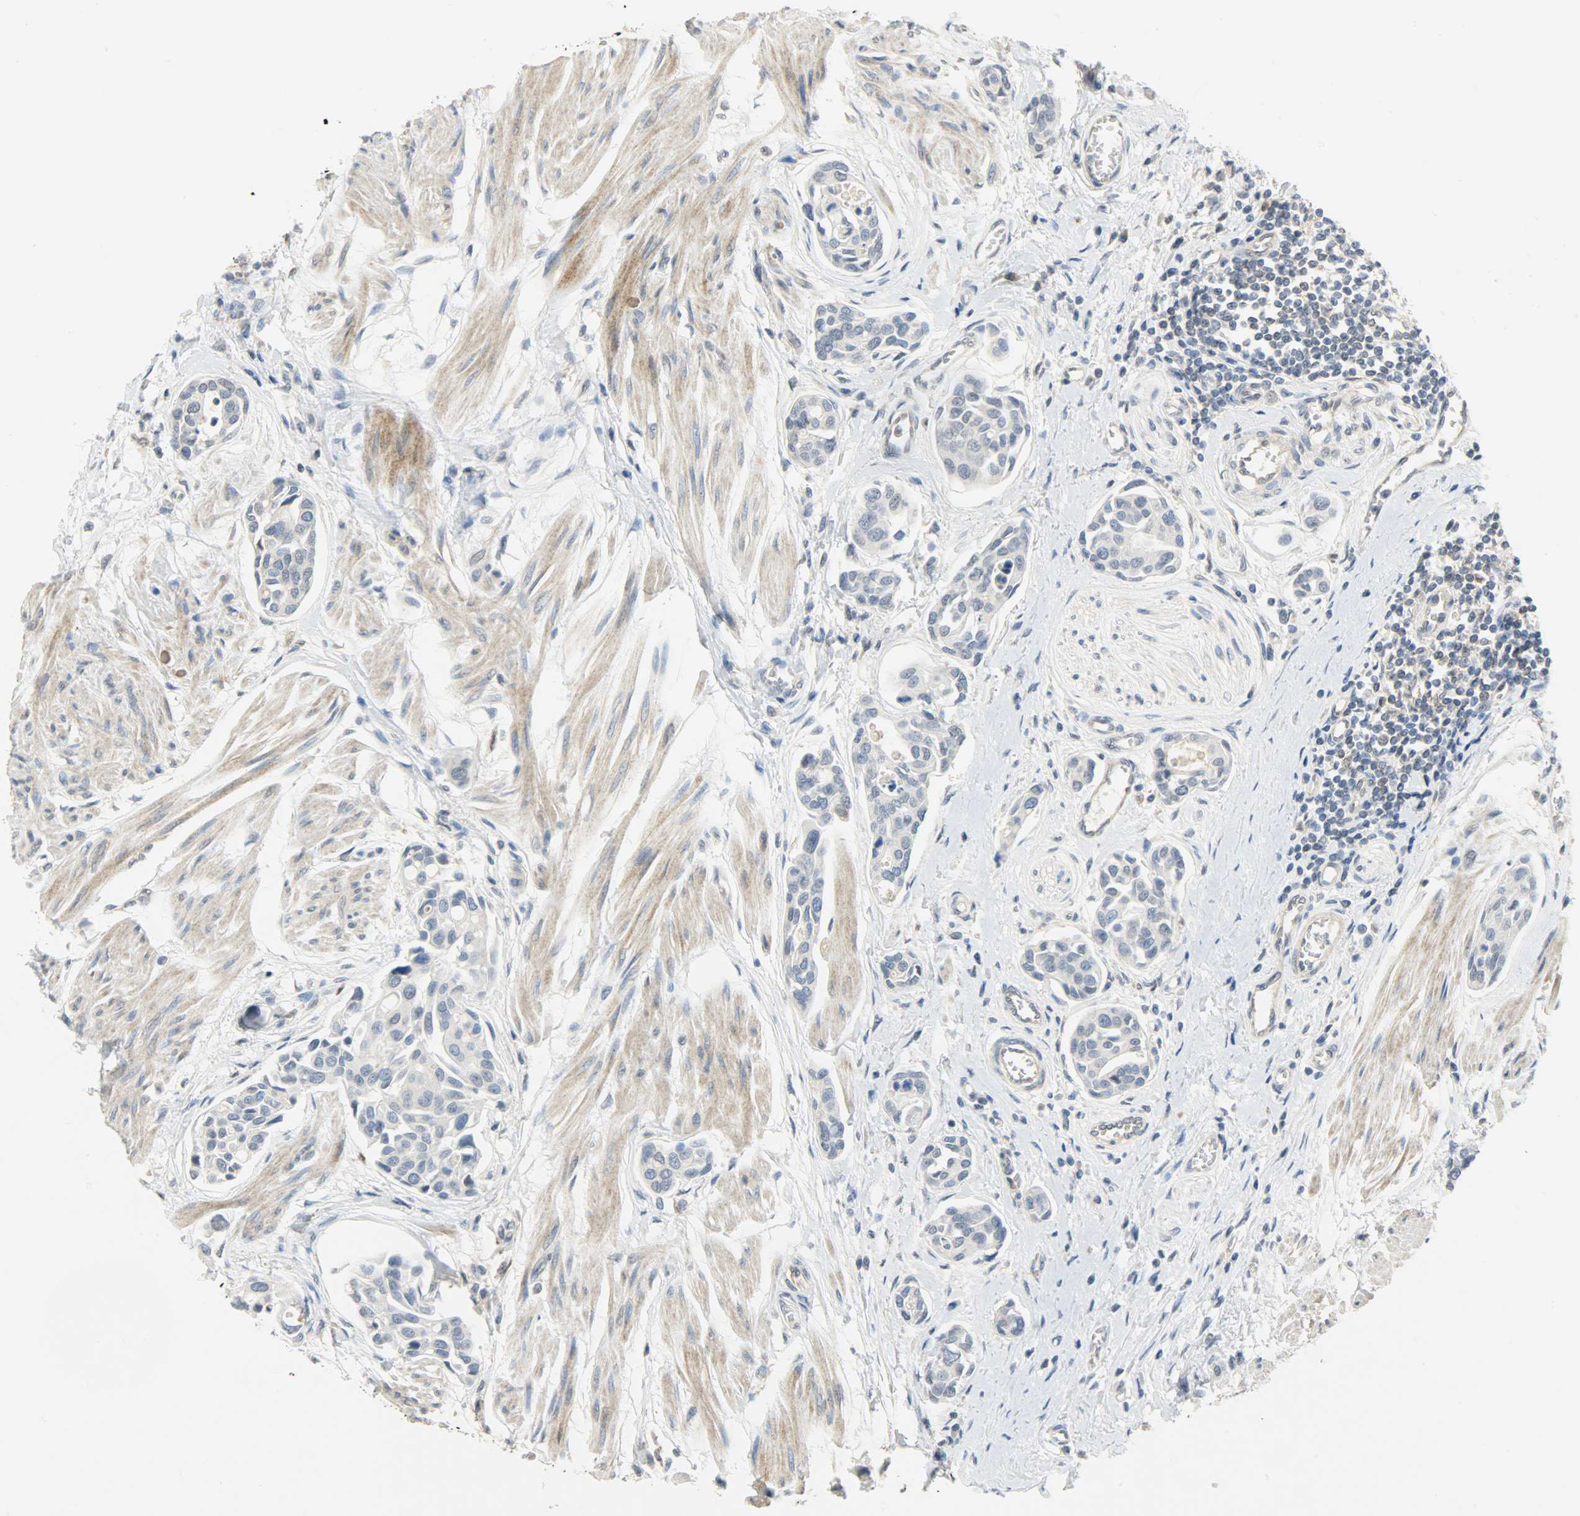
{"staining": {"intensity": "negative", "quantity": "none", "location": "none"}, "tissue": "urothelial cancer", "cell_type": "Tumor cells", "image_type": "cancer", "snomed": [{"axis": "morphology", "description": "Urothelial carcinoma, High grade"}, {"axis": "topography", "description": "Urinary bladder"}], "caption": "The photomicrograph shows no staining of tumor cells in high-grade urothelial carcinoma.", "gene": "TRIM21", "patient": {"sex": "male", "age": 78}}